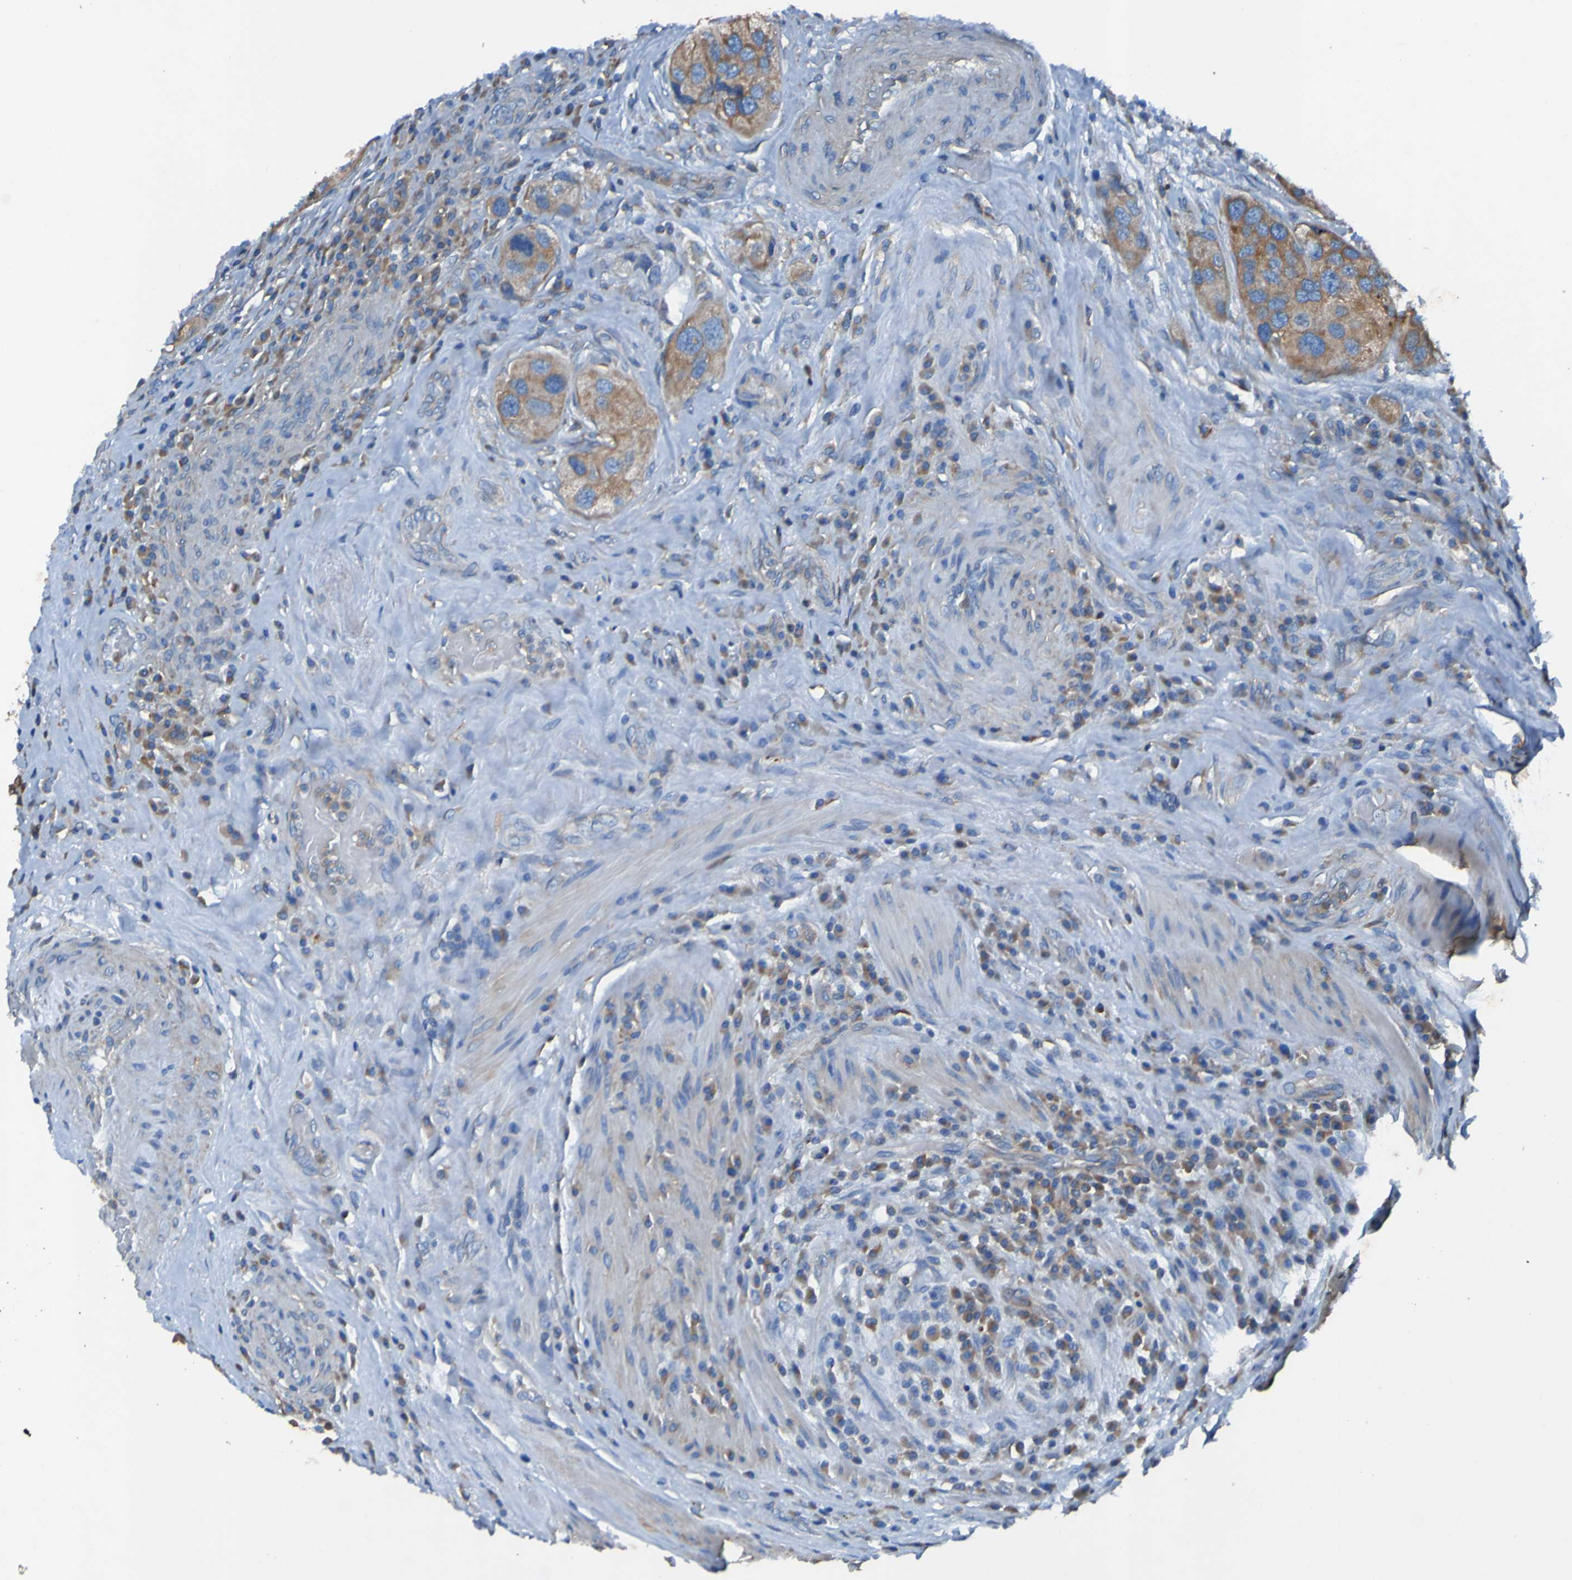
{"staining": {"intensity": "strong", "quantity": ">75%", "location": "cytoplasmic/membranous"}, "tissue": "urothelial cancer", "cell_type": "Tumor cells", "image_type": "cancer", "snomed": [{"axis": "morphology", "description": "Urothelial carcinoma, High grade"}, {"axis": "topography", "description": "Urinary bladder"}], "caption": "An immunohistochemistry (IHC) histopathology image of neoplastic tissue is shown. Protein staining in brown shows strong cytoplasmic/membranous positivity in urothelial carcinoma (high-grade) within tumor cells.", "gene": "RAB5B", "patient": {"sex": "female", "age": 64}}